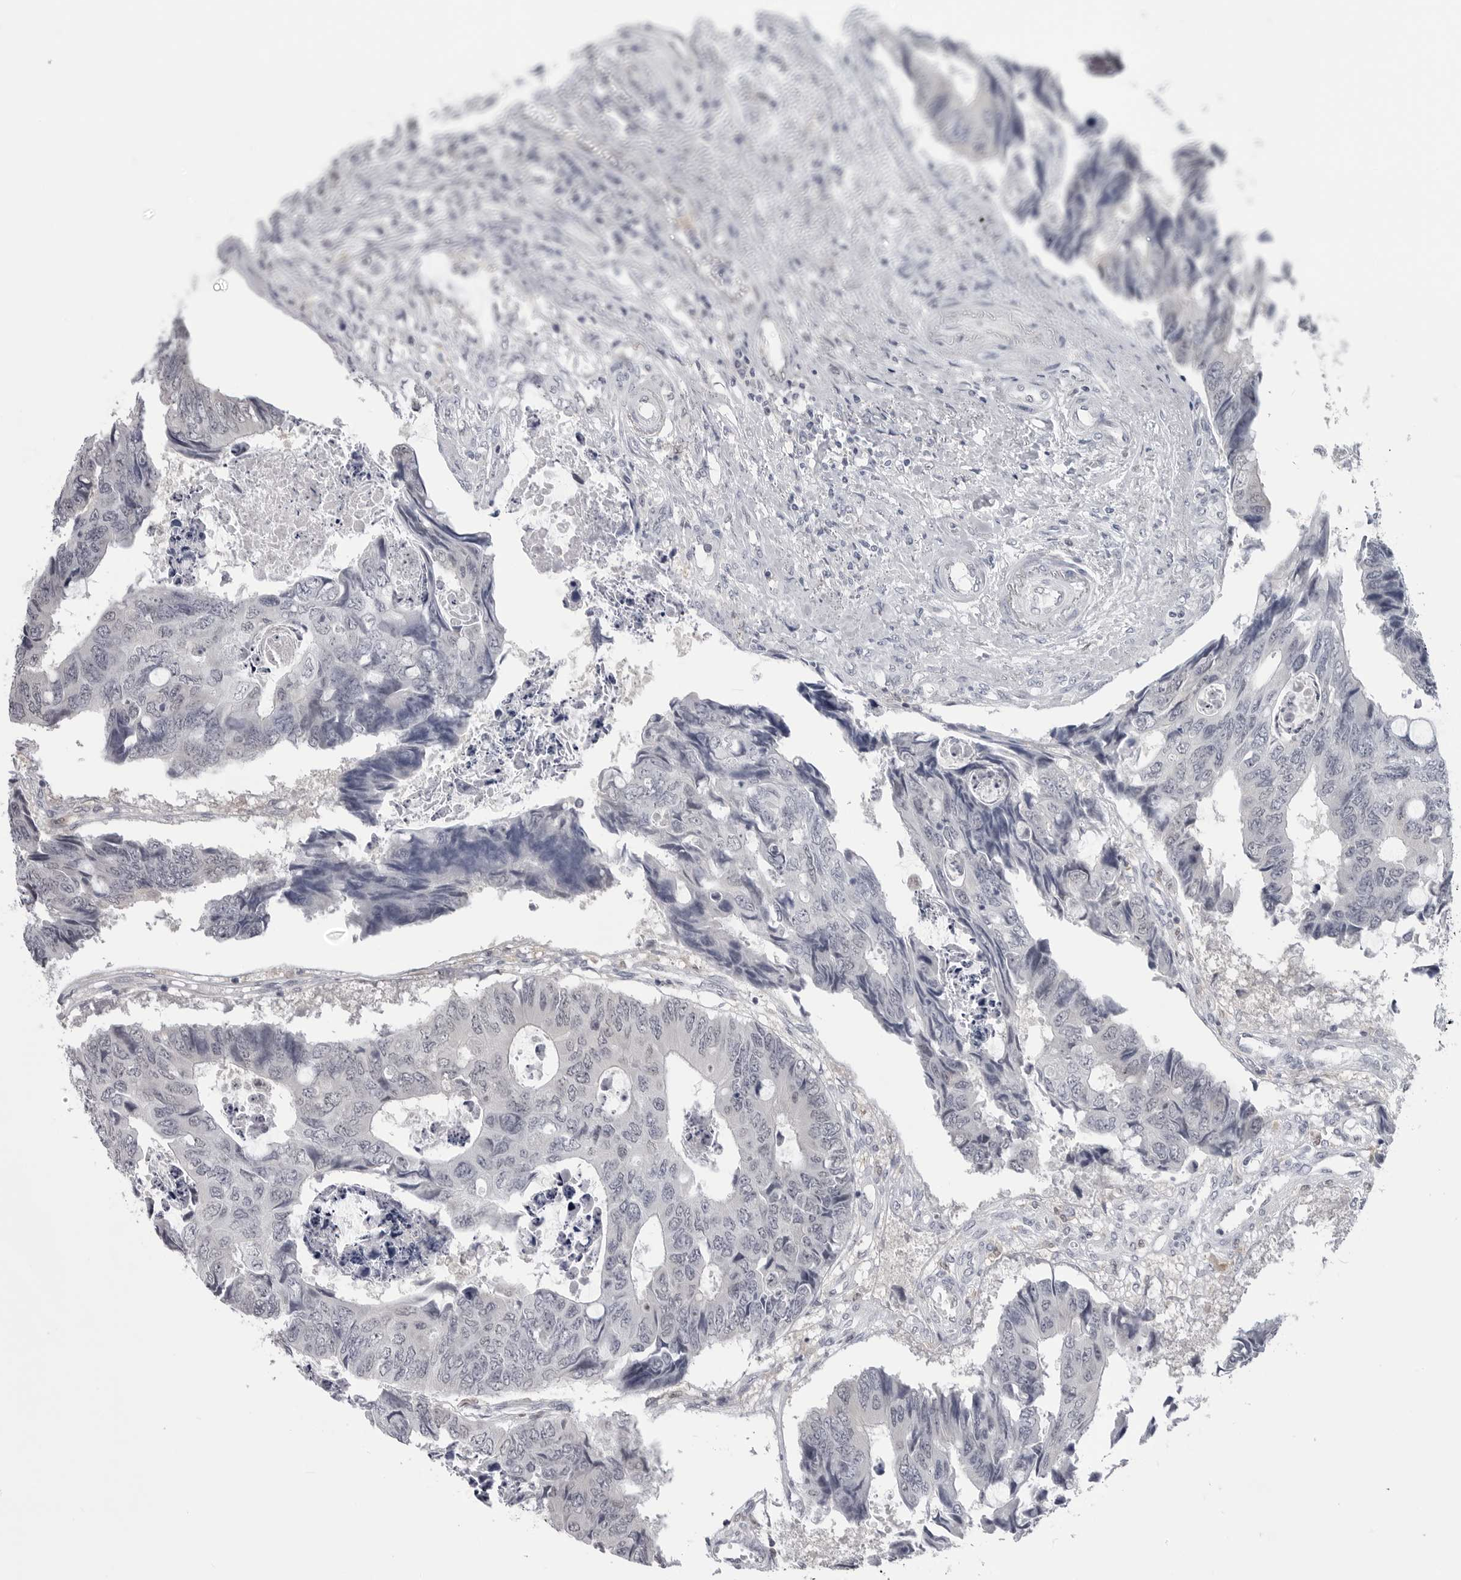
{"staining": {"intensity": "negative", "quantity": "none", "location": "none"}, "tissue": "colorectal cancer", "cell_type": "Tumor cells", "image_type": "cancer", "snomed": [{"axis": "morphology", "description": "Adenocarcinoma, NOS"}, {"axis": "topography", "description": "Rectum"}], "caption": "Immunohistochemistry histopathology image of human colorectal cancer (adenocarcinoma) stained for a protein (brown), which displays no expression in tumor cells.", "gene": "PNPO", "patient": {"sex": "male", "age": 84}}